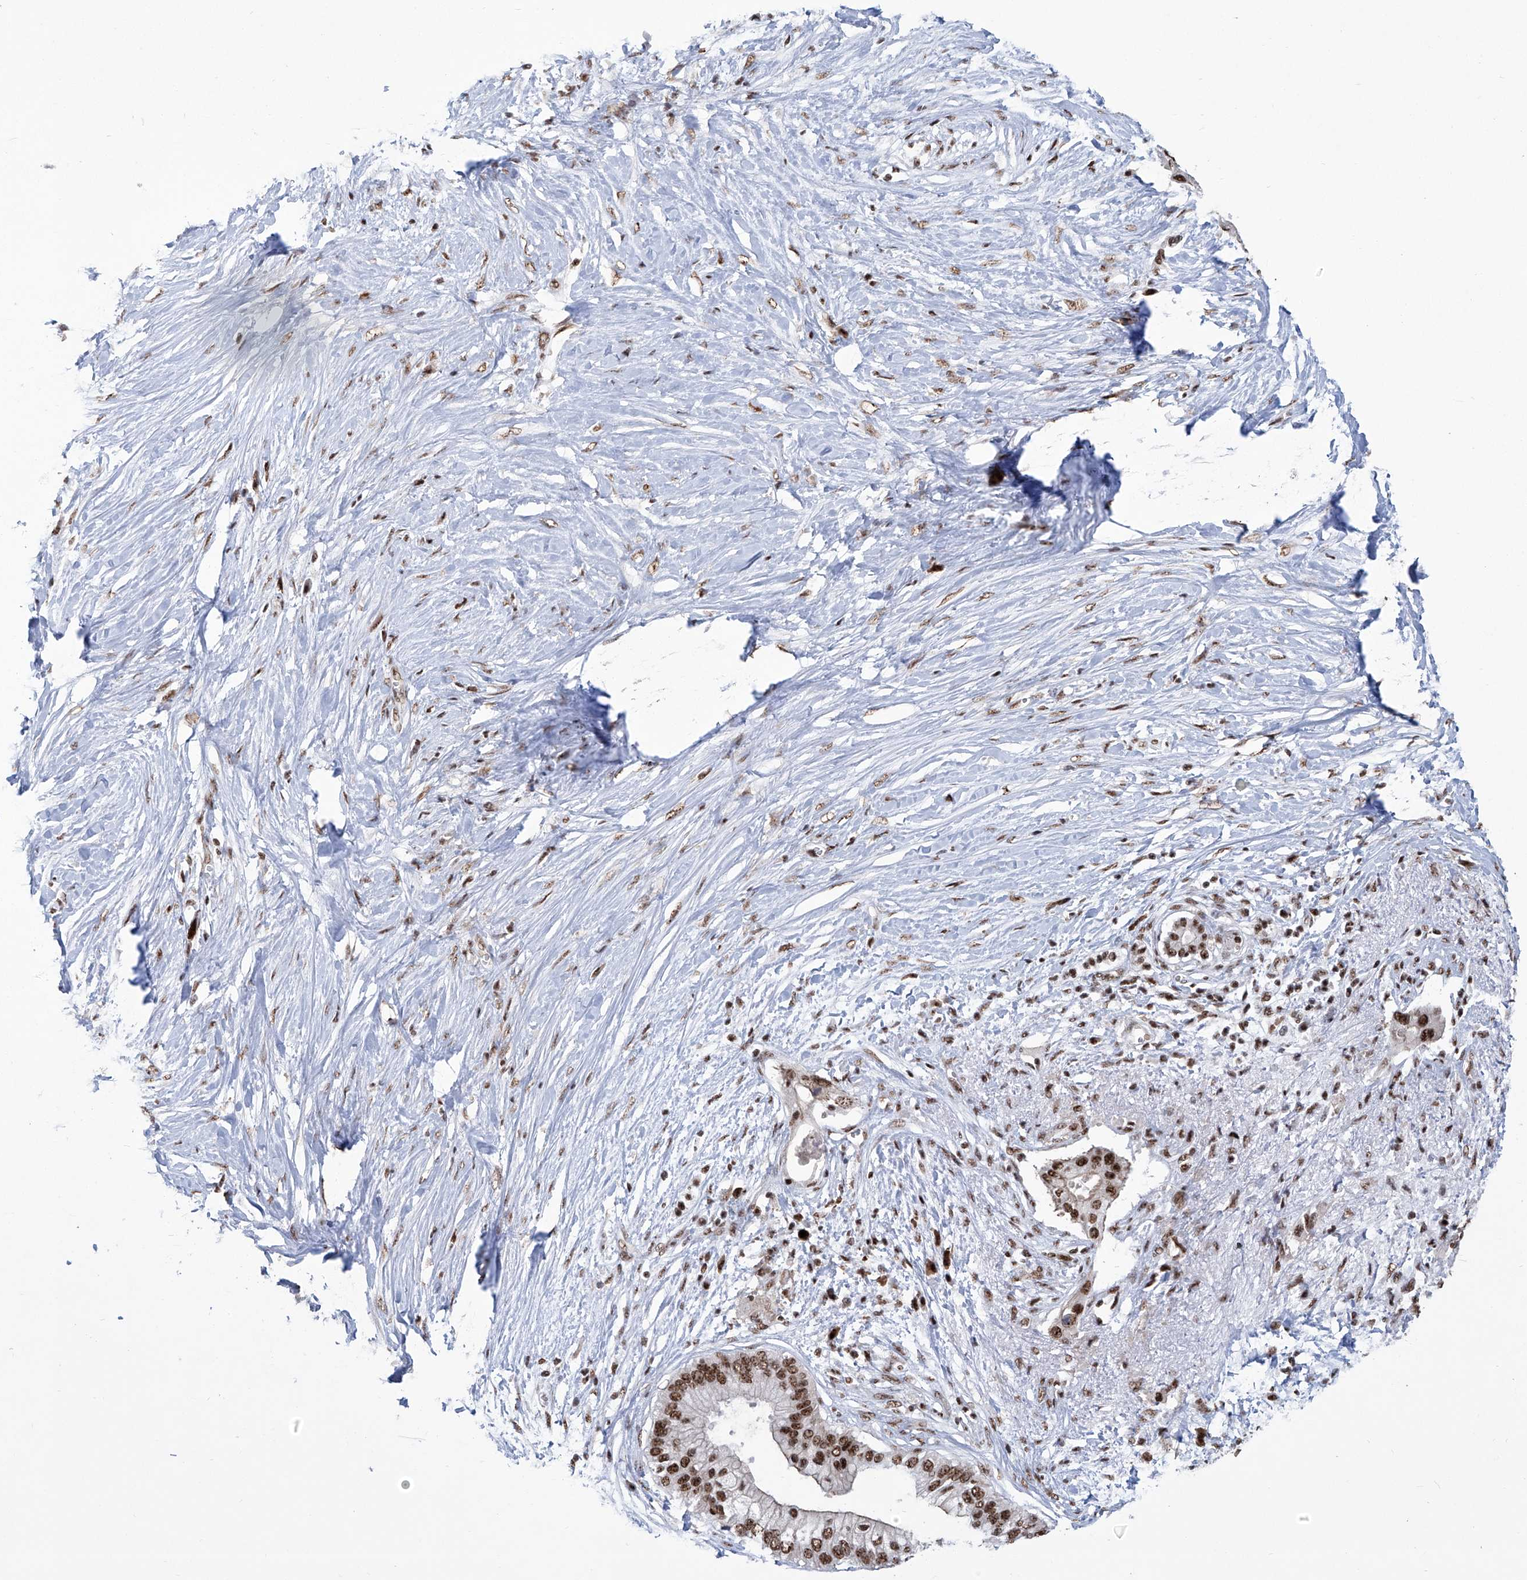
{"staining": {"intensity": "strong", "quantity": ">75%", "location": "nuclear"}, "tissue": "pancreatic cancer", "cell_type": "Tumor cells", "image_type": "cancer", "snomed": [{"axis": "morphology", "description": "Normal tissue, NOS"}, {"axis": "morphology", "description": "Adenocarcinoma, NOS"}, {"axis": "topography", "description": "Pancreas"}, {"axis": "topography", "description": "Peripheral nerve tissue"}], "caption": "Protein staining of pancreatic cancer tissue reveals strong nuclear positivity in approximately >75% of tumor cells.", "gene": "FBXL4", "patient": {"sex": "male", "age": 59}}